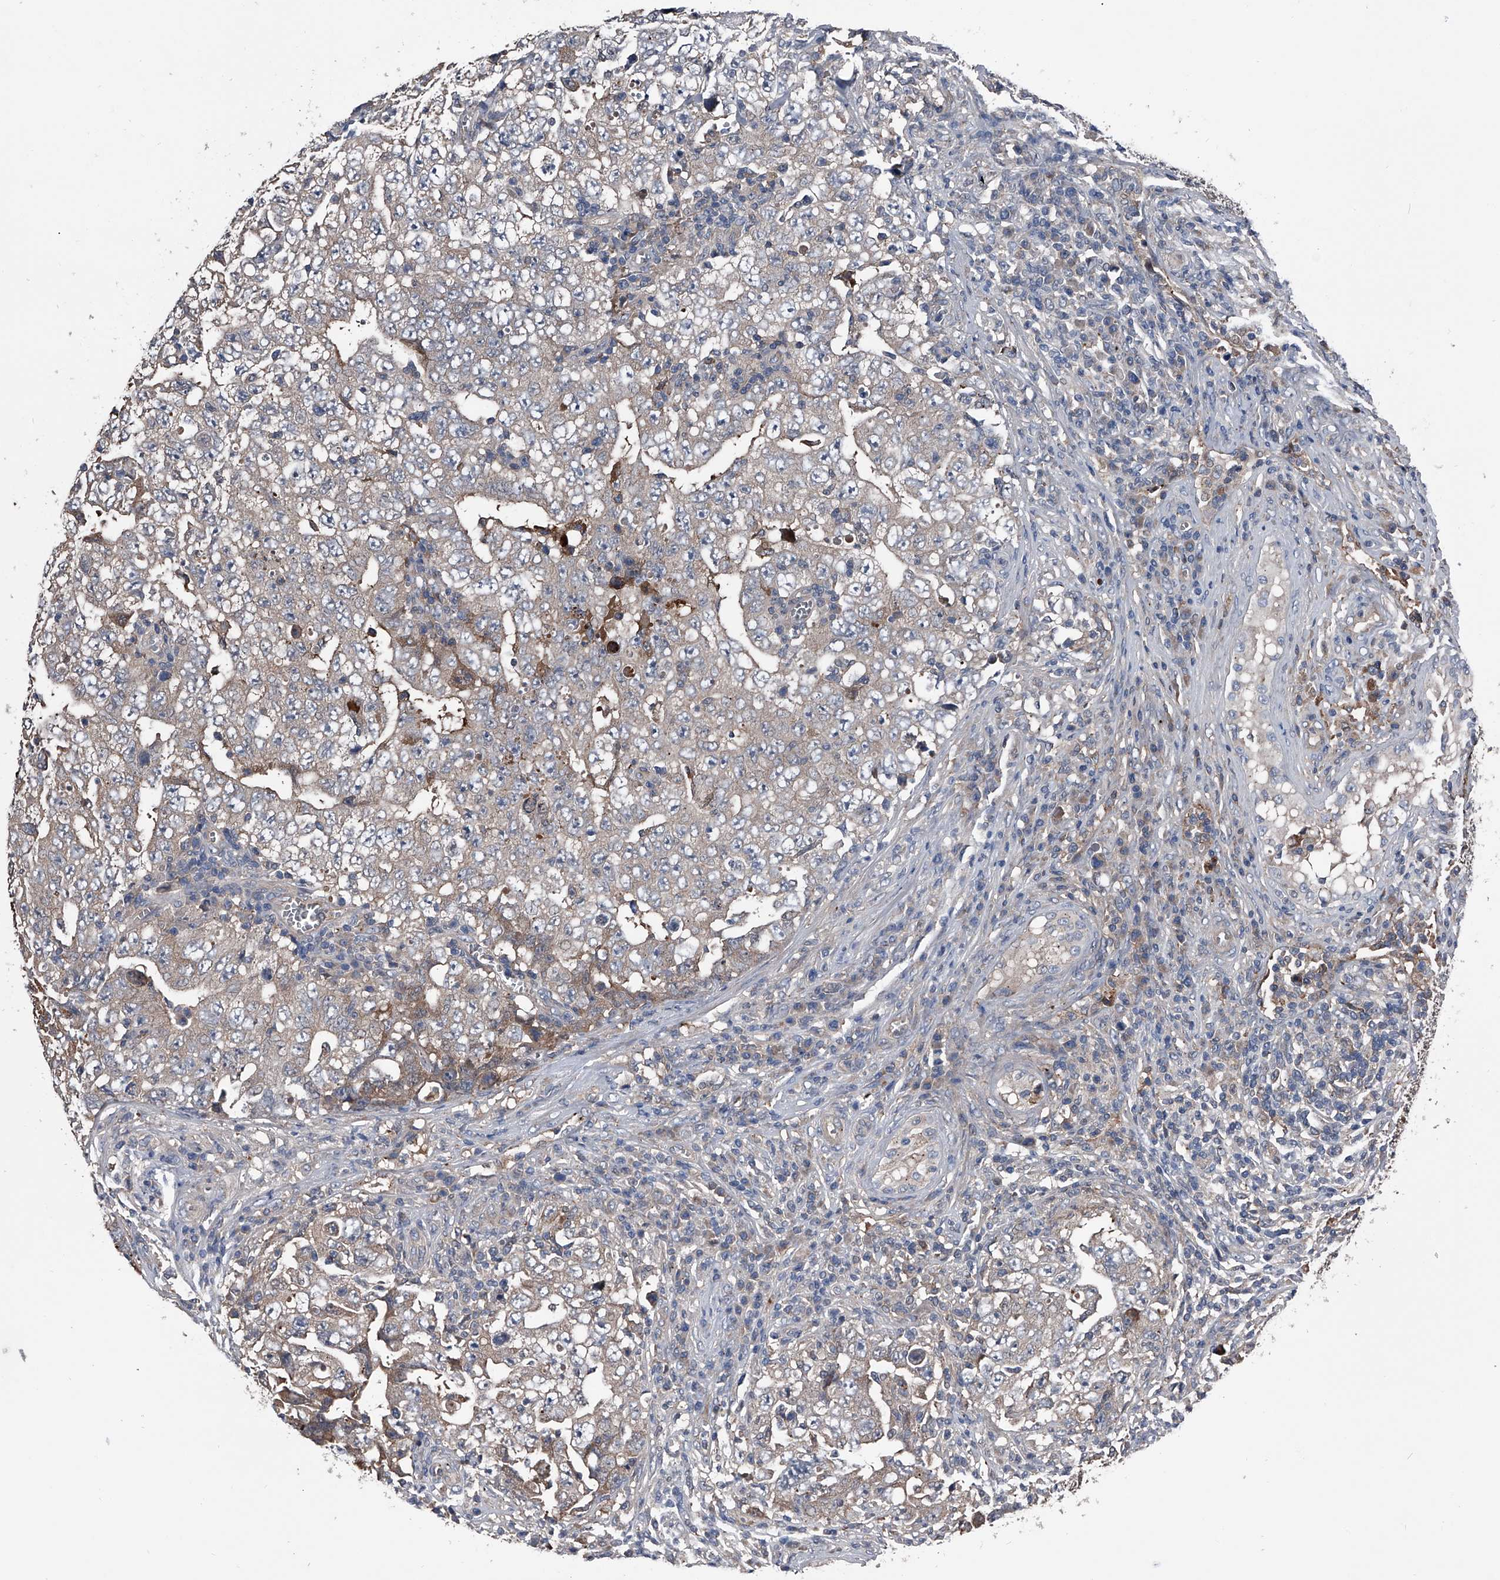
{"staining": {"intensity": "weak", "quantity": "25%-75%", "location": "cytoplasmic/membranous"}, "tissue": "testis cancer", "cell_type": "Tumor cells", "image_type": "cancer", "snomed": [{"axis": "morphology", "description": "Carcinoma, Embryonal, NOS"}, {"axis": "topography", "description": "Testis"}], "caption": "The photomicrograph demonstrates a brown stain indicating the presence of a protein in the cytoplasmic/membranous of tumor cells in testis cancer (embryonal carcinoma).", "gene": "KIF13A", "patient": {"sex": "male", "age": 26}}